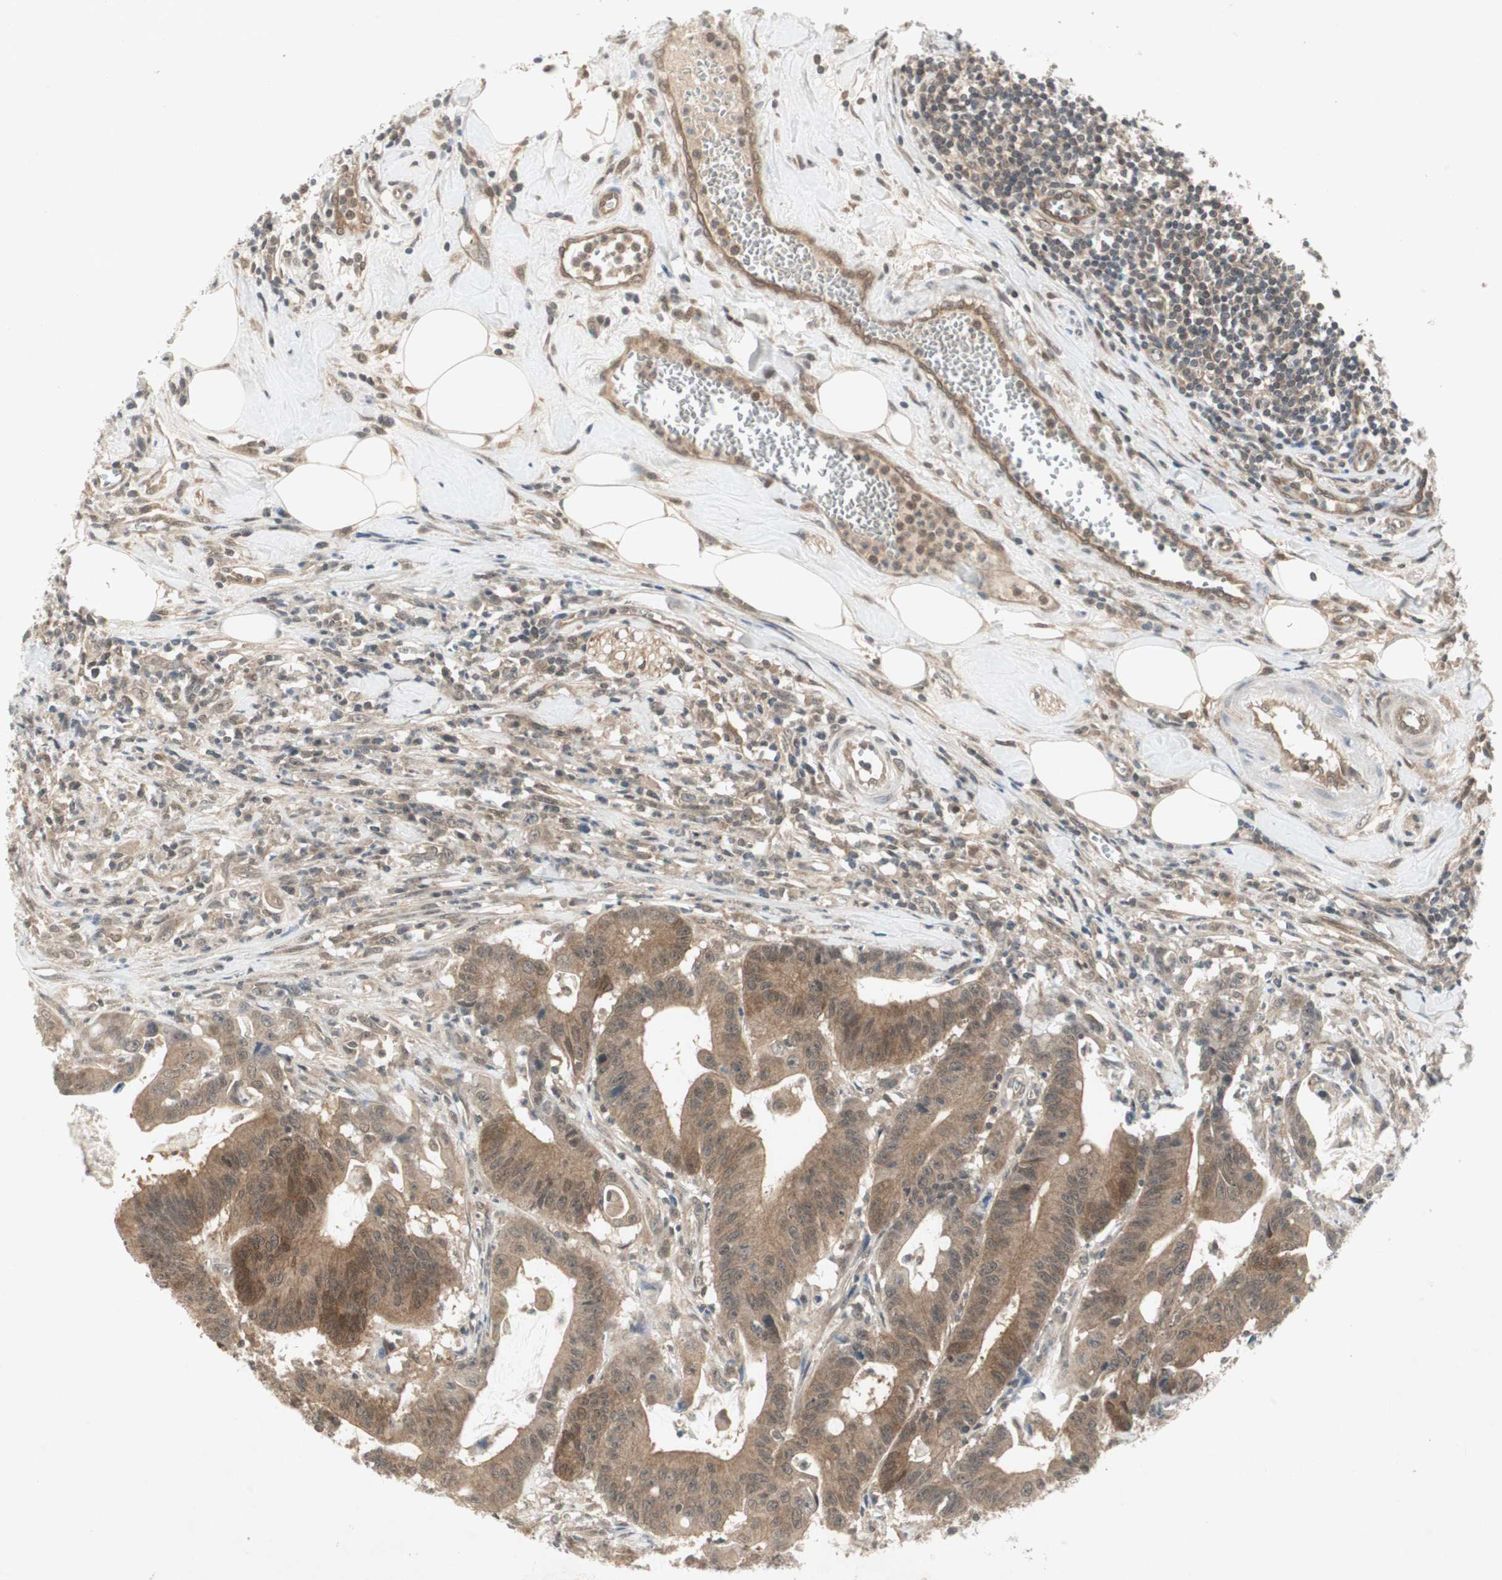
{"staining": {"intensity": "moderate", "quantity": ">75%", "location": "cytoplasmic/membranous"}, "tissue": "colorectal cancer", "cell_type": "Tumor cells", "image_type": "cancer", "snomed": [{"axis": "morphology", "description": "Adenocarcinoma, NOS"}, {"axis": "topography", "description": "Colon"}], "caption": "The photomicrograph shows staining of adenocarcinoma (colorectal), revealing moderate cytoplasmic/membranous protein expression (brown color) within tumor cells.", "gene": "PTPA", "patient": {"sex": "male", "age": 45}}